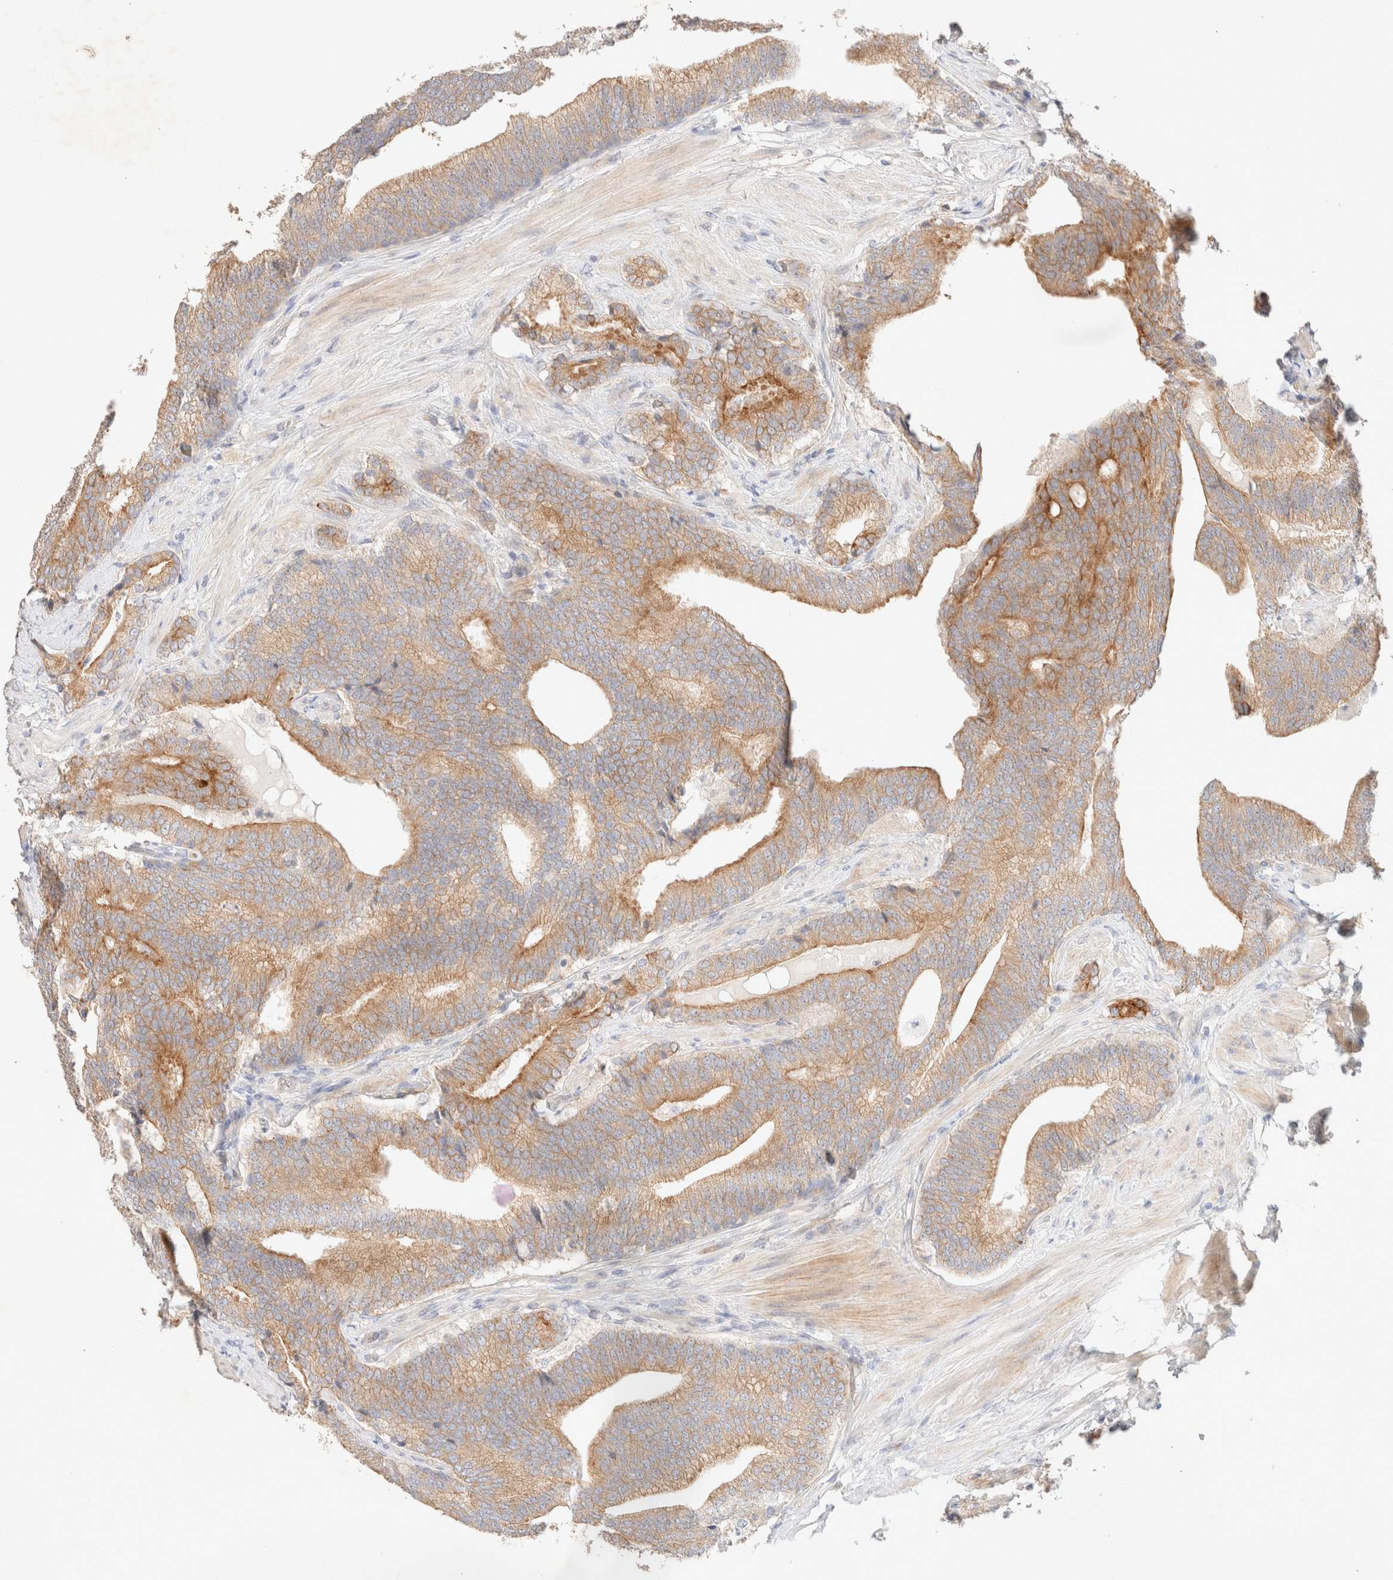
{"staining": {"intensity": "moderate", "quantity": ">75%", "location": "cytoplasmic/membranous"}, "tissue": "prostate cancer", "cell_type": "Tumor cells", "image_type": "cancer", "snomed": [{"axis": "morphology", "description": "Adenocarcinoma, High grade"}, {"axis": "topography", "description": "Prostate"}], "caption": "There is medium levels of moderate cytoplasmic/membranous expression in tumor cells of high-grade adenocarcinoma (prostate), as demonstrated by immunohistochemical staining (brown color).", "gene": "CSNK1E", "patient": {"sex": "male", "age": 55}}